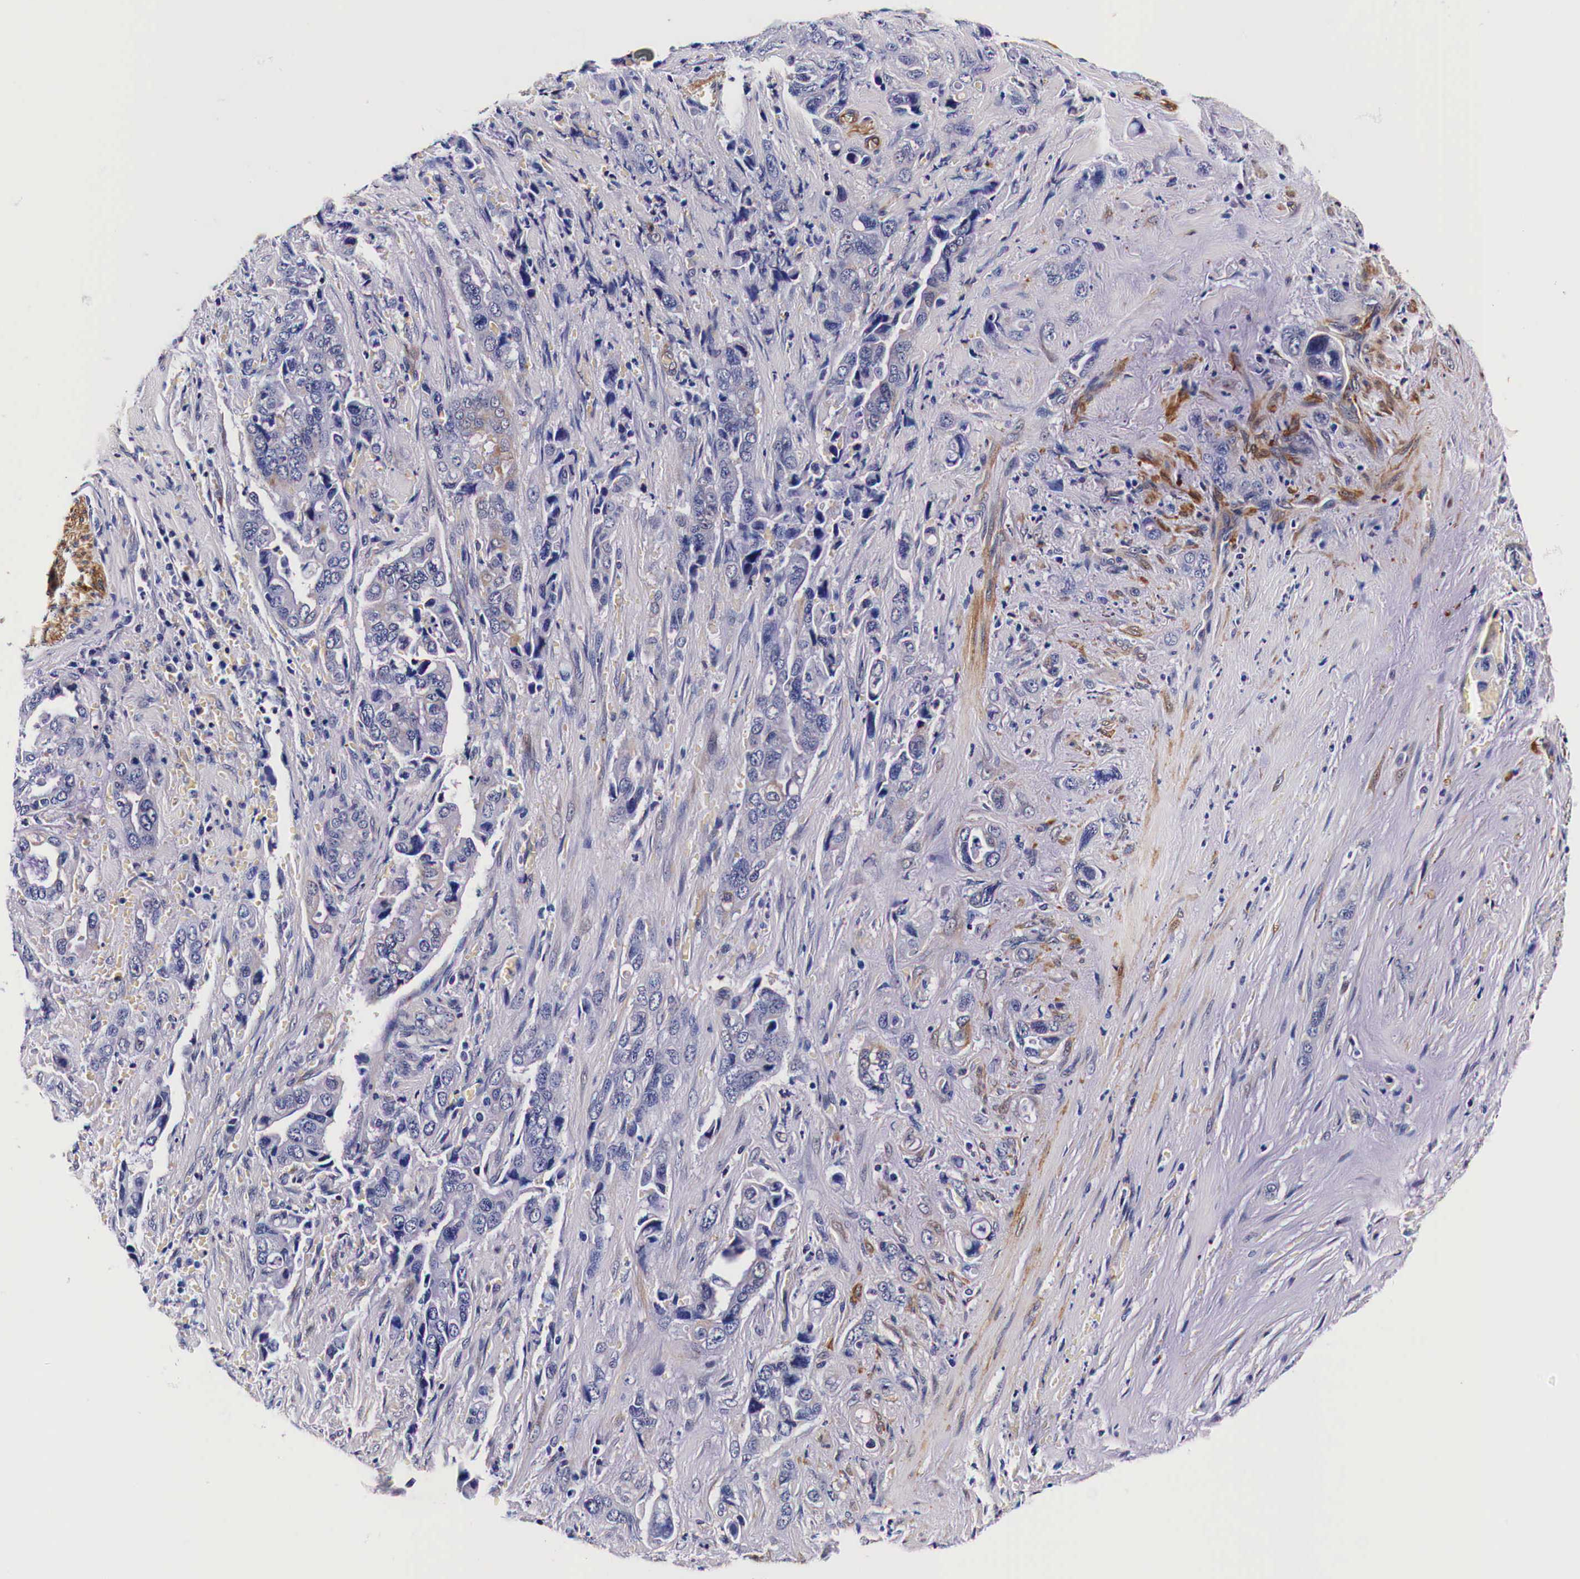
{"staining": {"intensity": "negative", "quantity": "none", "location": "none"}, "tissue": "pancreatic cancer", "cell_type": "Tumor cells", "image_type": "cancer", "snomed": [{"axis": "morphology", "description": "Adenocarcinoma, NOS"}, {"axis": "topography", "description": "Pancreas"}], "caption": "IHC of pancreatic cancer (adenocarcinoma) displays no positivity in tumor cells.", "gene": "HSPB1", "patient": {"sex": "male", "age": 69}}